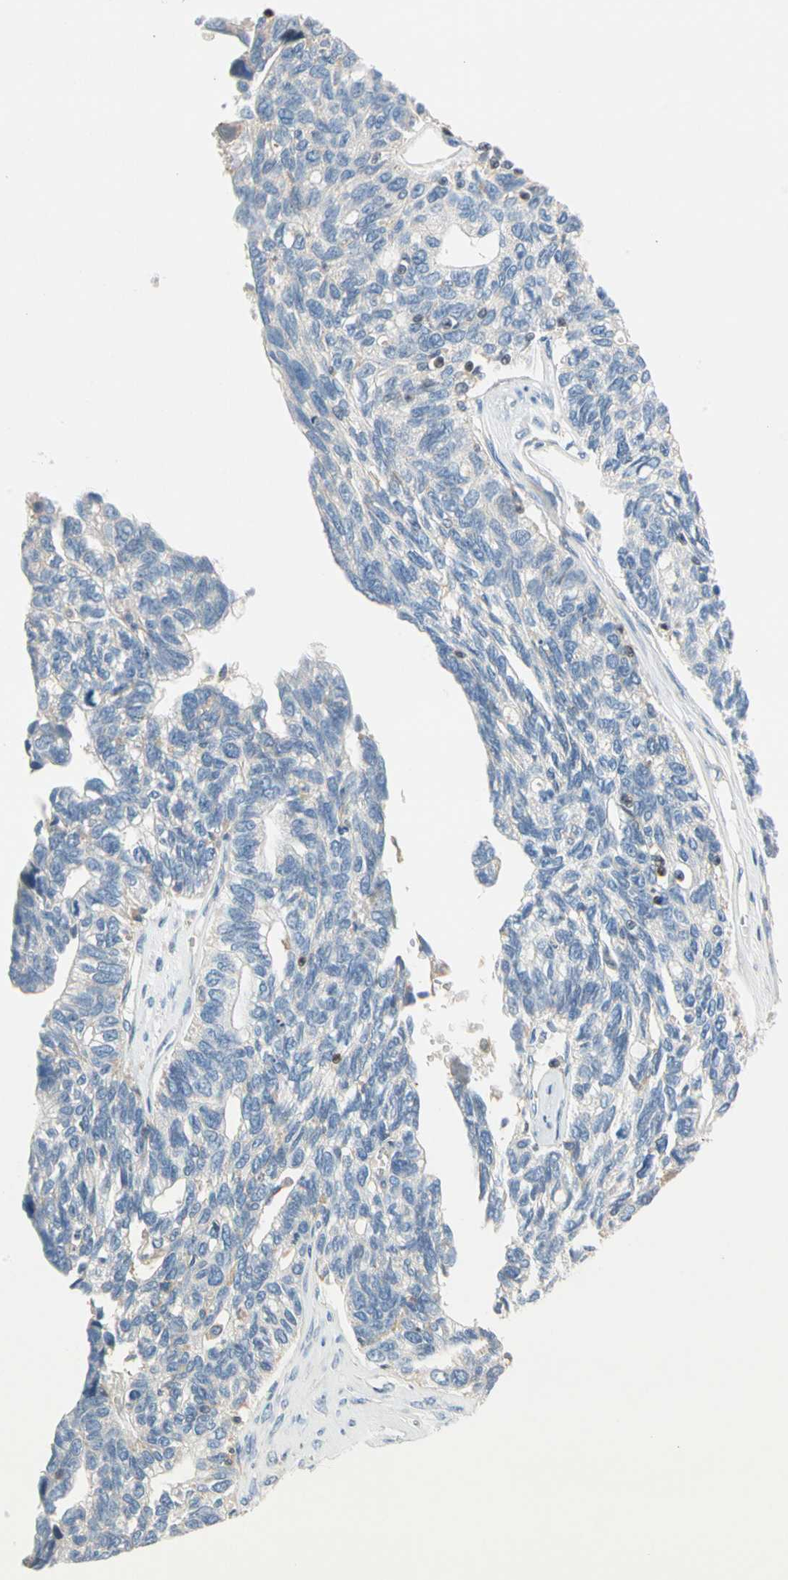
{"staining": {"intensity": "negative", "quantity": "none", "location": "none"}, "tissue": "ovarian cancer", "cell_type": "Tumor cells", "image_type": "cancer", "snomed": [{"axis": "morphology", "description": "Cystadenocarcinoma, serous, NOS"}, {"axis": "topography", "description": "Ovary"}], "caption": "Tumor cells show no significant protein expression in serous cystadenocarcinoma (ovarian). (DAB immunohistochemistry visualized using brightfield microscopy, high magnification).", "gene": "SP140", "patient": {"sex": "female", "age": 79}}